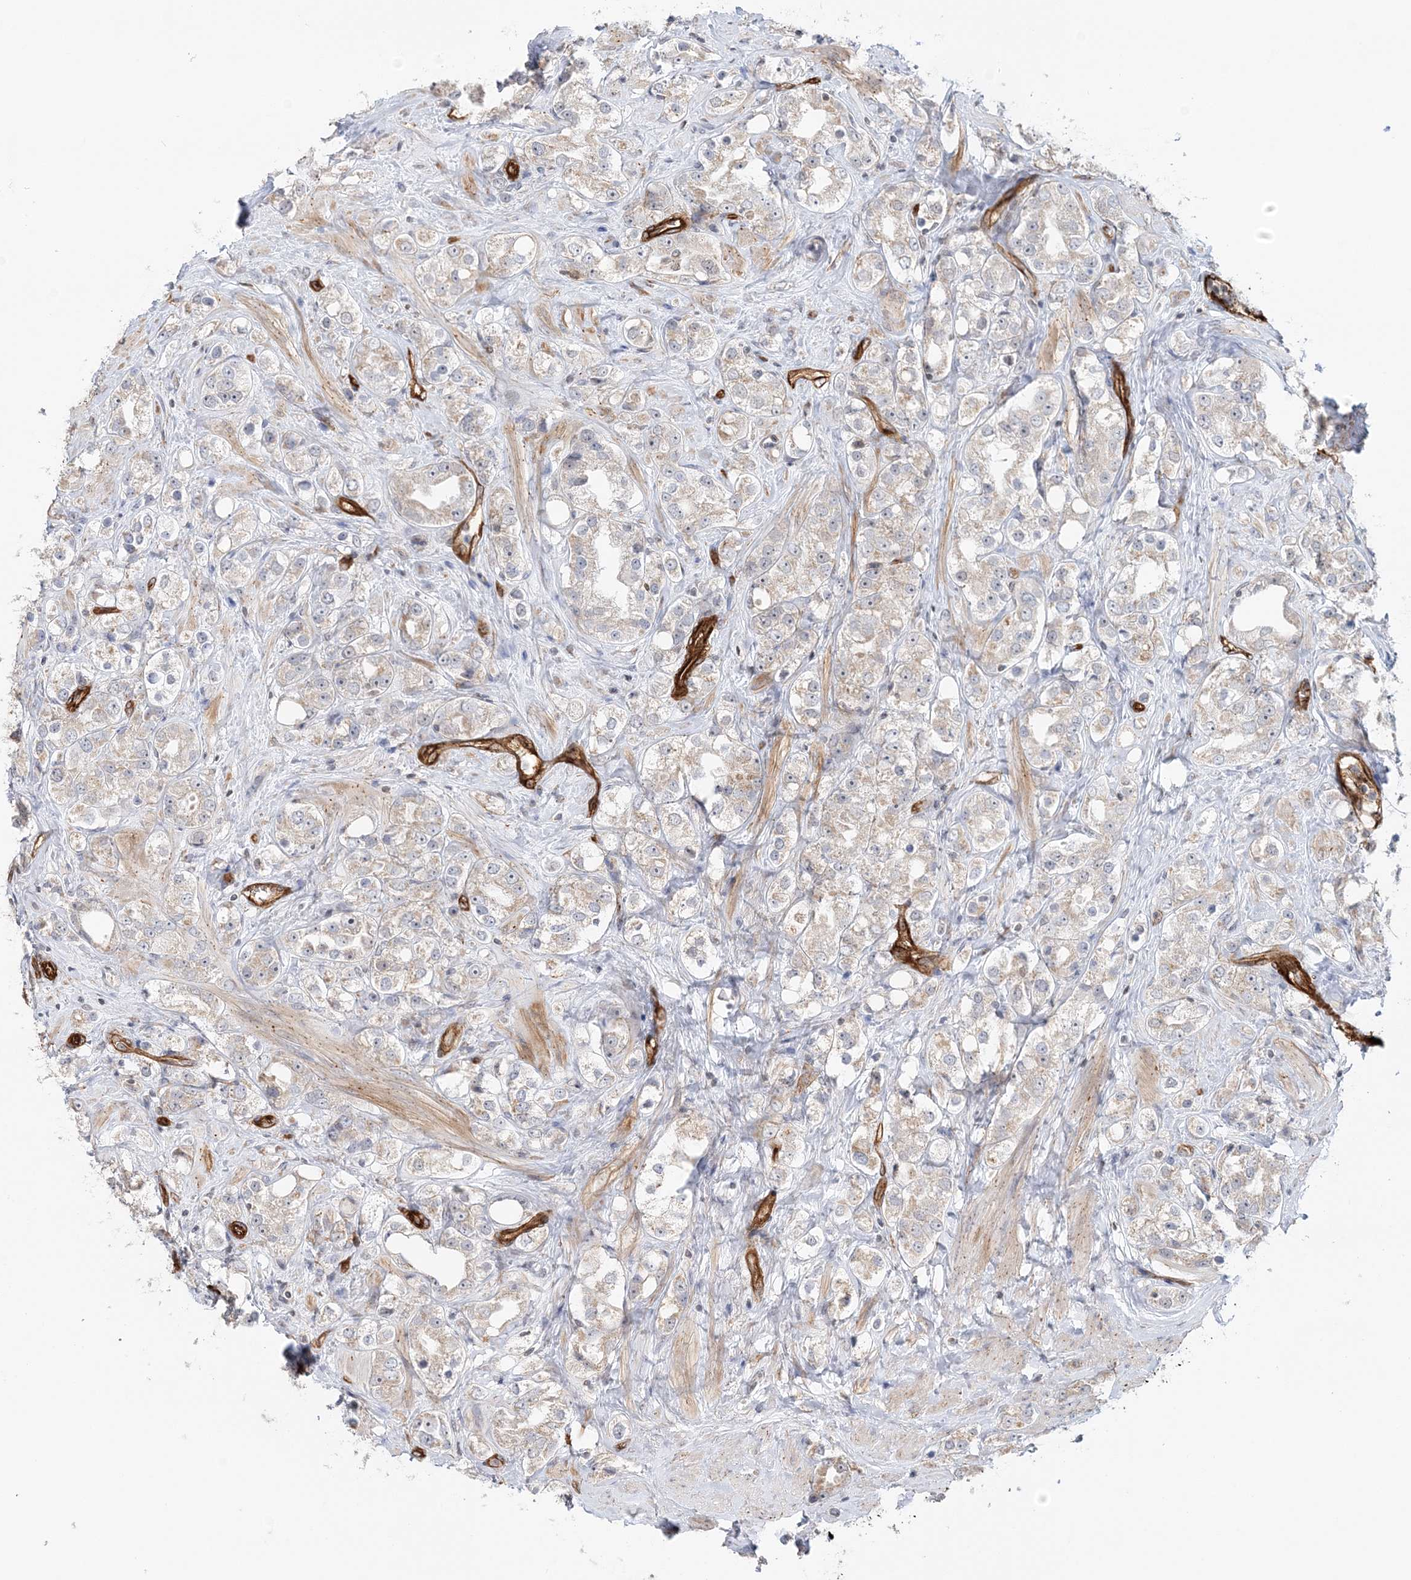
{"staining": {"intensity": "weak", "quantity": "25%-75%", "location": "cytoplasmic/membranous"}, "tissue": "prostate cancer", "cell_type": "Tumor cells", "image_type": "cancer", "snomed": [{"axis": "morphology", "description": "Adenocarcinoma, NOS"}, {"axis": "topography", "description": "Prostate"}], "caption": "Protein analysis of prostate adenocarcinoma tissue reveals weak cytoplasmic/membranous expression in about 25%-75% of tumor cells.", "gene": "AFAP1L2", "patient": {"sex": "male", "age": 79}}